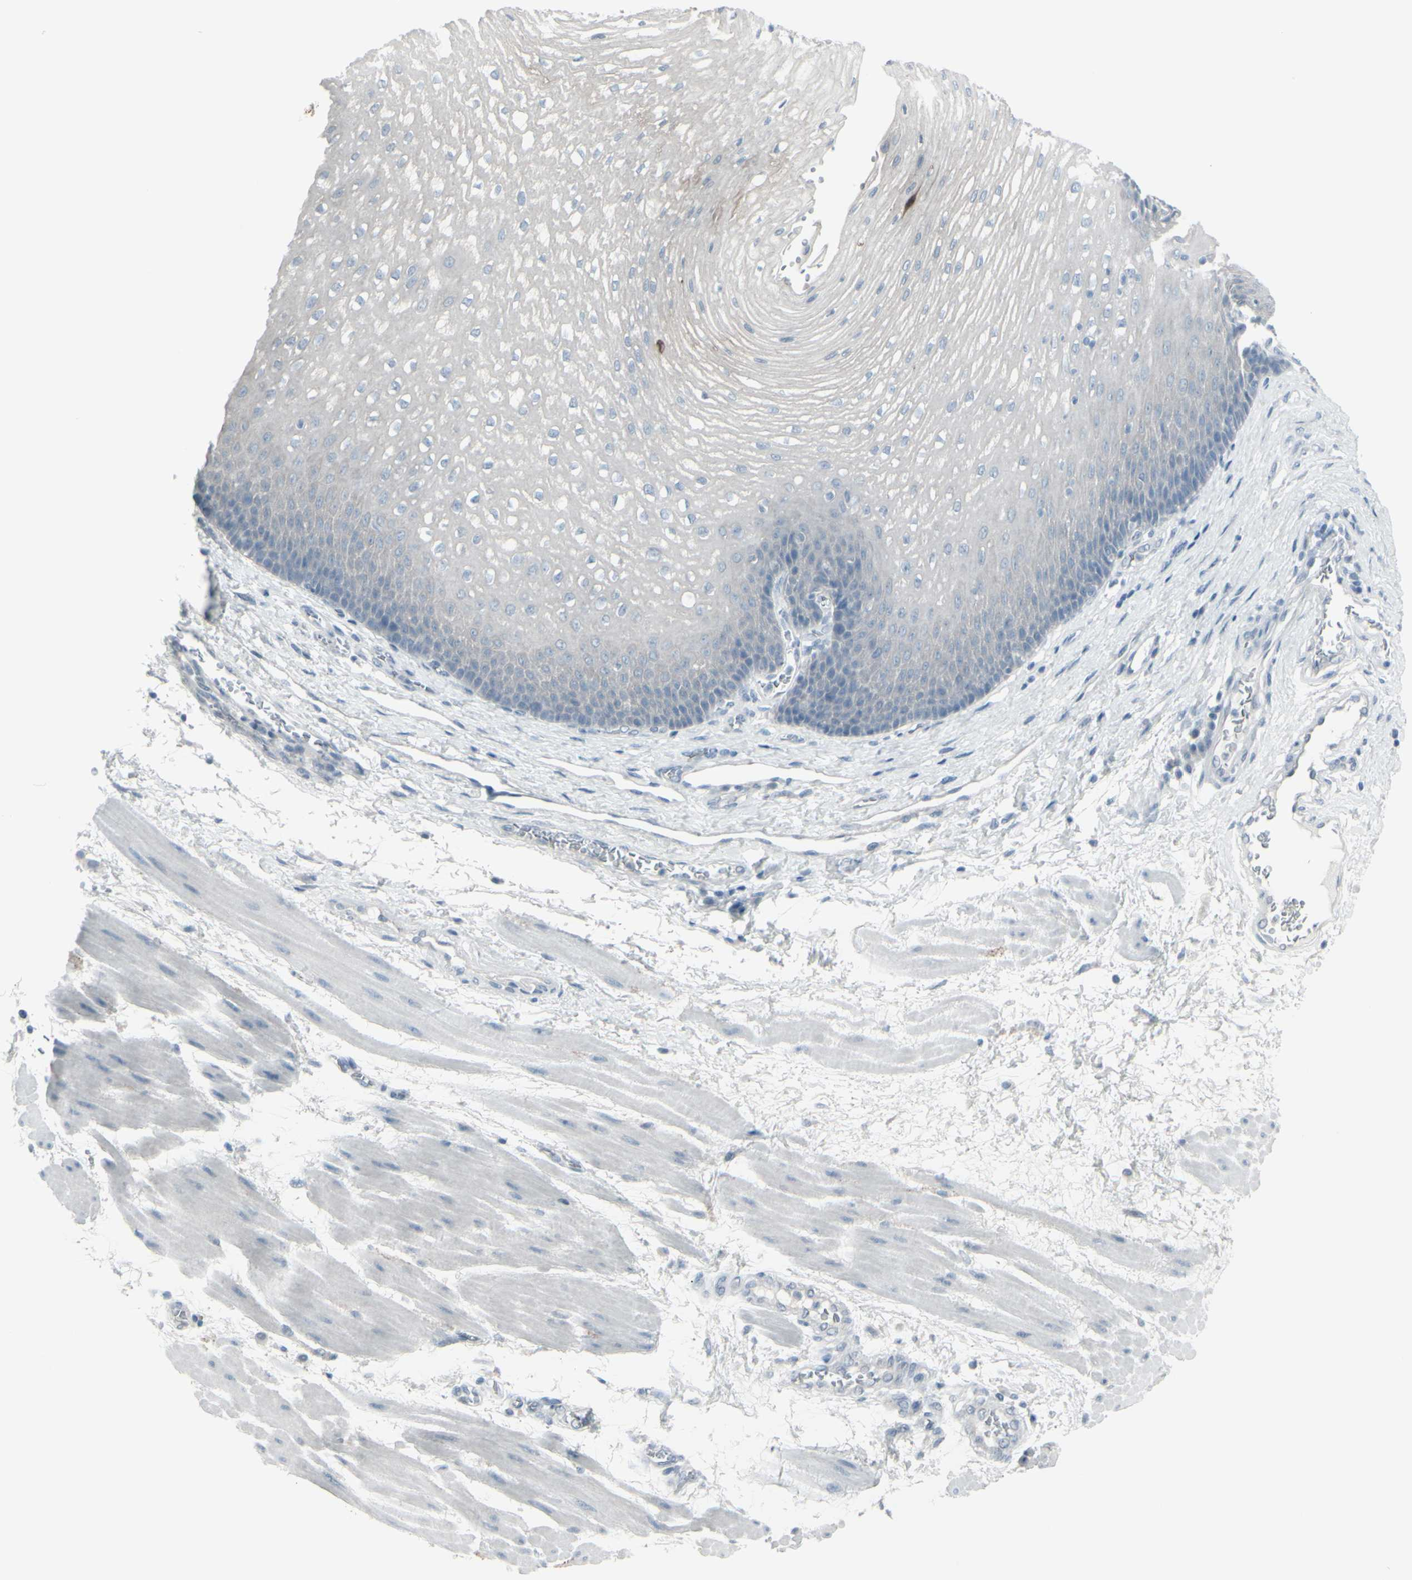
{"staining": {"intensity": "weak", "quantity": "25%-75%", "location": "cytoplasmic/membranous"}, "tissue": "esophagus", "cell_type": "Squamous epithelial cells", "image_type": "normal", "snomed": [{"axis": "morphology", "description": "Normal tissue, NOS"}, {"axis": "topography", "description": "Esophagus"}], "caption": "Esophagus stained with DAB (3,3'-diaminobenzidine) IHC shows low levels of weak cytoplasmic/membranous expression in about 25%-75% of squamous epithelial cells.", "gene": "RAB3A", "patient": {"sex": "male", "age": 48}}